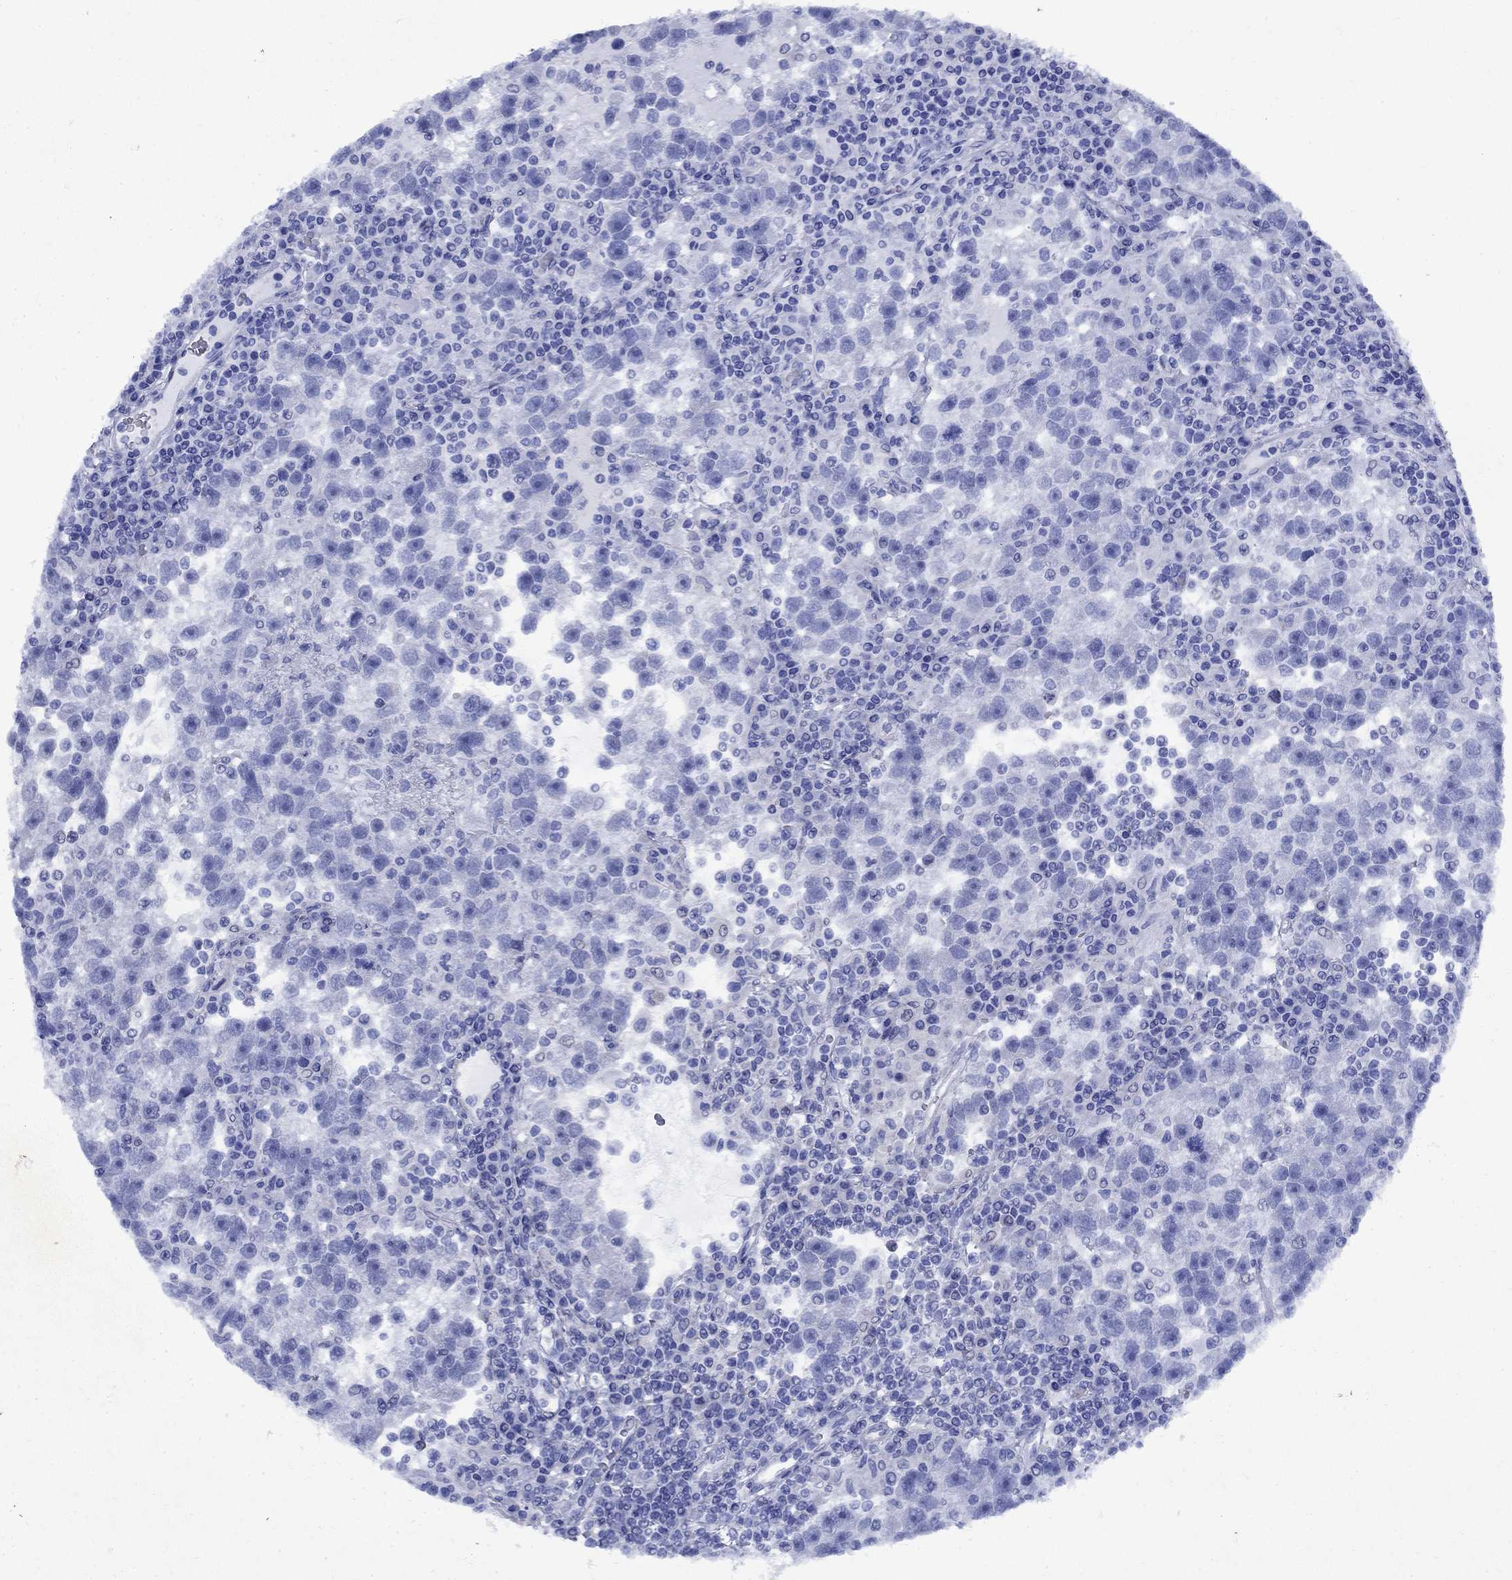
{"staining": {"intensity": "negative", "quantity": "none", "location": "none"}, "tissue": "testis cancer", "cell_type": "Tumor cells", "image_type": "cancer", "snomed": [{"axis": "morphology", "description": "Seminoma, NOS"}, {"axis": "topography", "description": "Testis"}], "caption": "An image of testis cancer (seminoma) stained for a protein displays no brown staining in tumor cells.", "gene": "STAB2", "patient": {"sex": "male", "age": 47}}